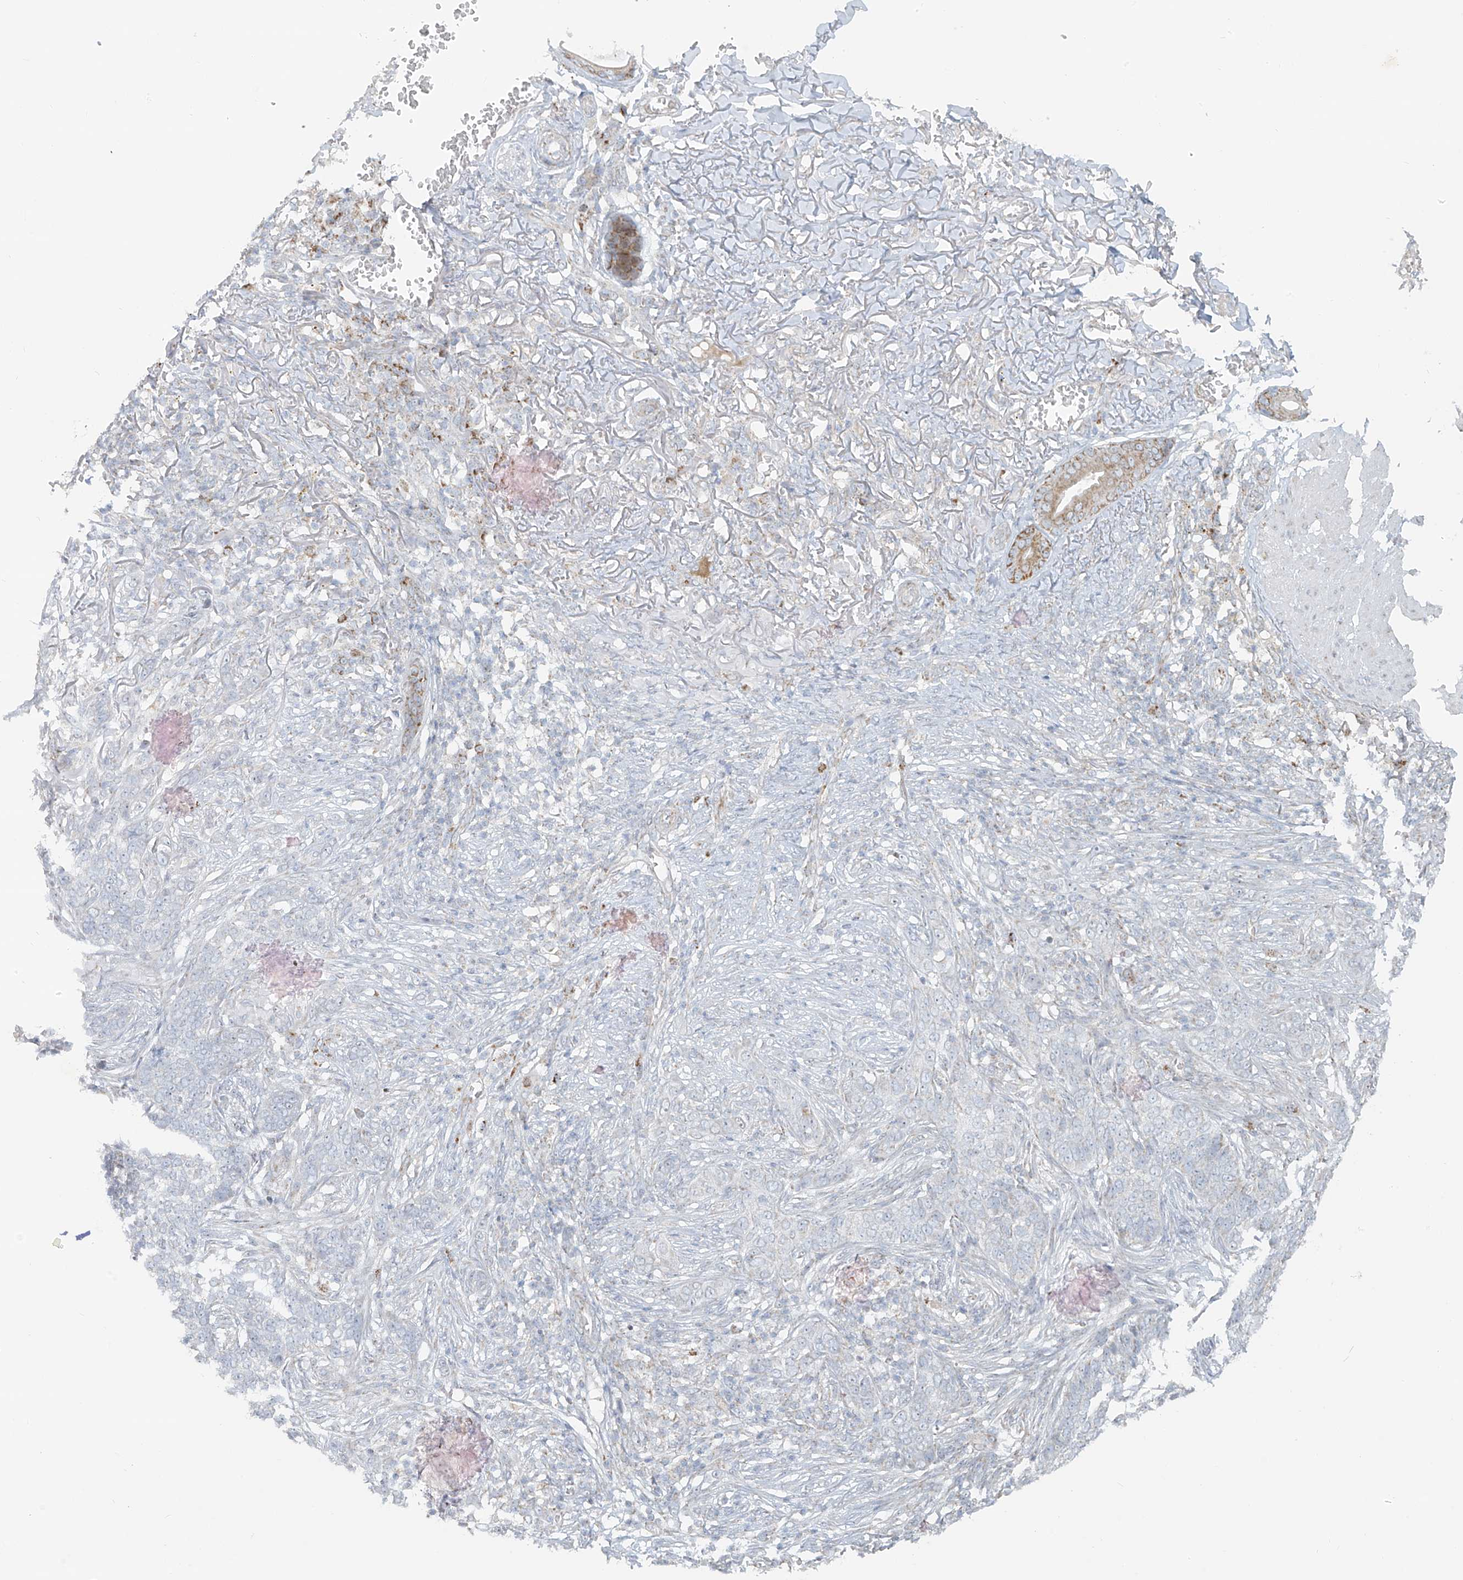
{"staining": {"intensity": "negative", "quantity": "none", "location": "none"}, "tissue": "skin cancer", "cell_type": "Tumor cells", "image_type": "cancer", "snomed": [{"axis": "morphology", "description": "Basal cell carcinoma"}, {"axis": "topography", "description": "Skin"}], "caption": "IHC image of skin cancer stained for a protein (brown), which shows no positivity in tumor cells.", "gene": "SMDT1", "patient": {"sex": "male", "age": 85}}